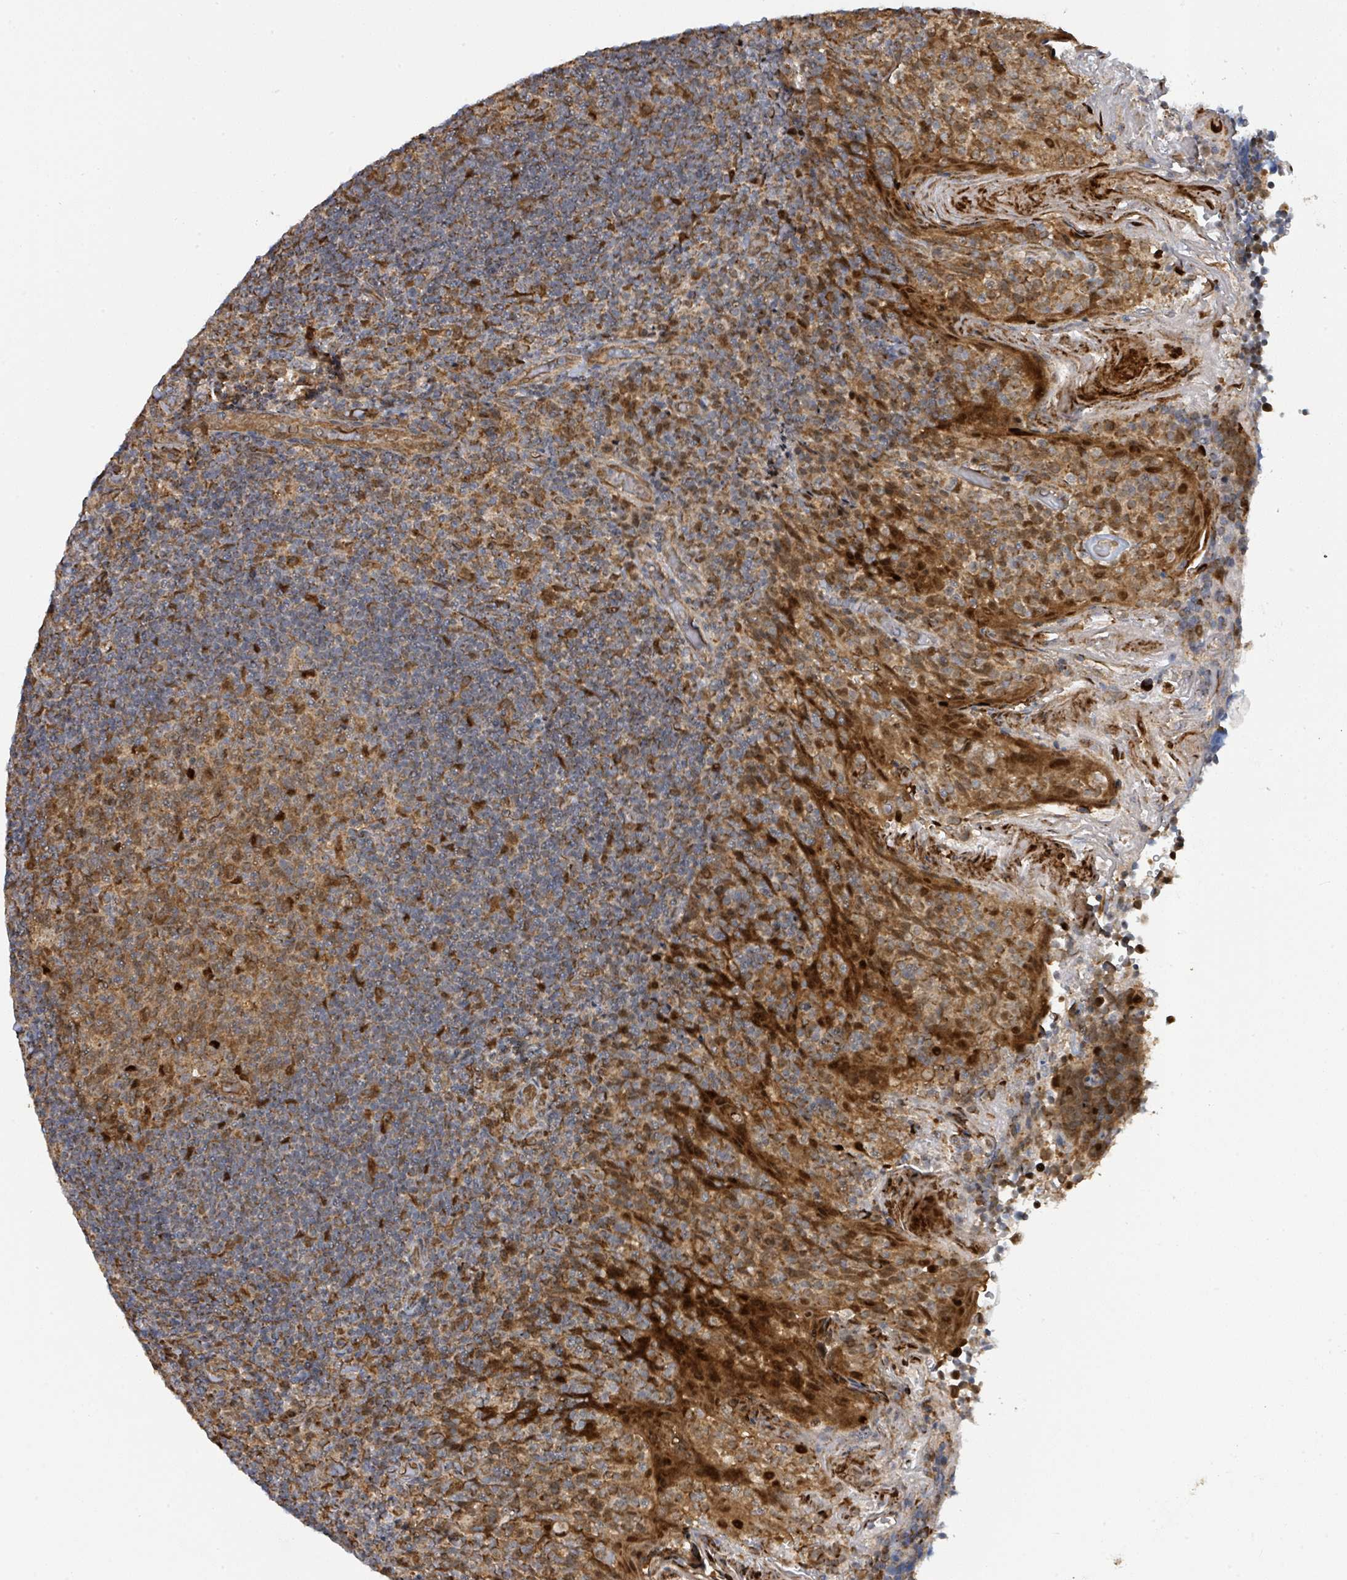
{"staining": {"intensity": "moderate", "quantity": ">75%", "location": "cytoplasmic/membranous,nuclear"}, "tissue": "tonsil", "cell_type": "Germinal center cells", "image_type": "normal", "snomed": [{"axis": "morphology", "description": "Normal tissue, NOS"}, {"axis": "topography", "description": "Tonsil"}], "caption": "This image displays IHC staining of benign tonsil, with medium moderate cytoplasmic/membranous,nuclear staining in about >75% of germinal center cells.", "gene": "PSMB7", "patient": {"sex": "female", "age": 10}}